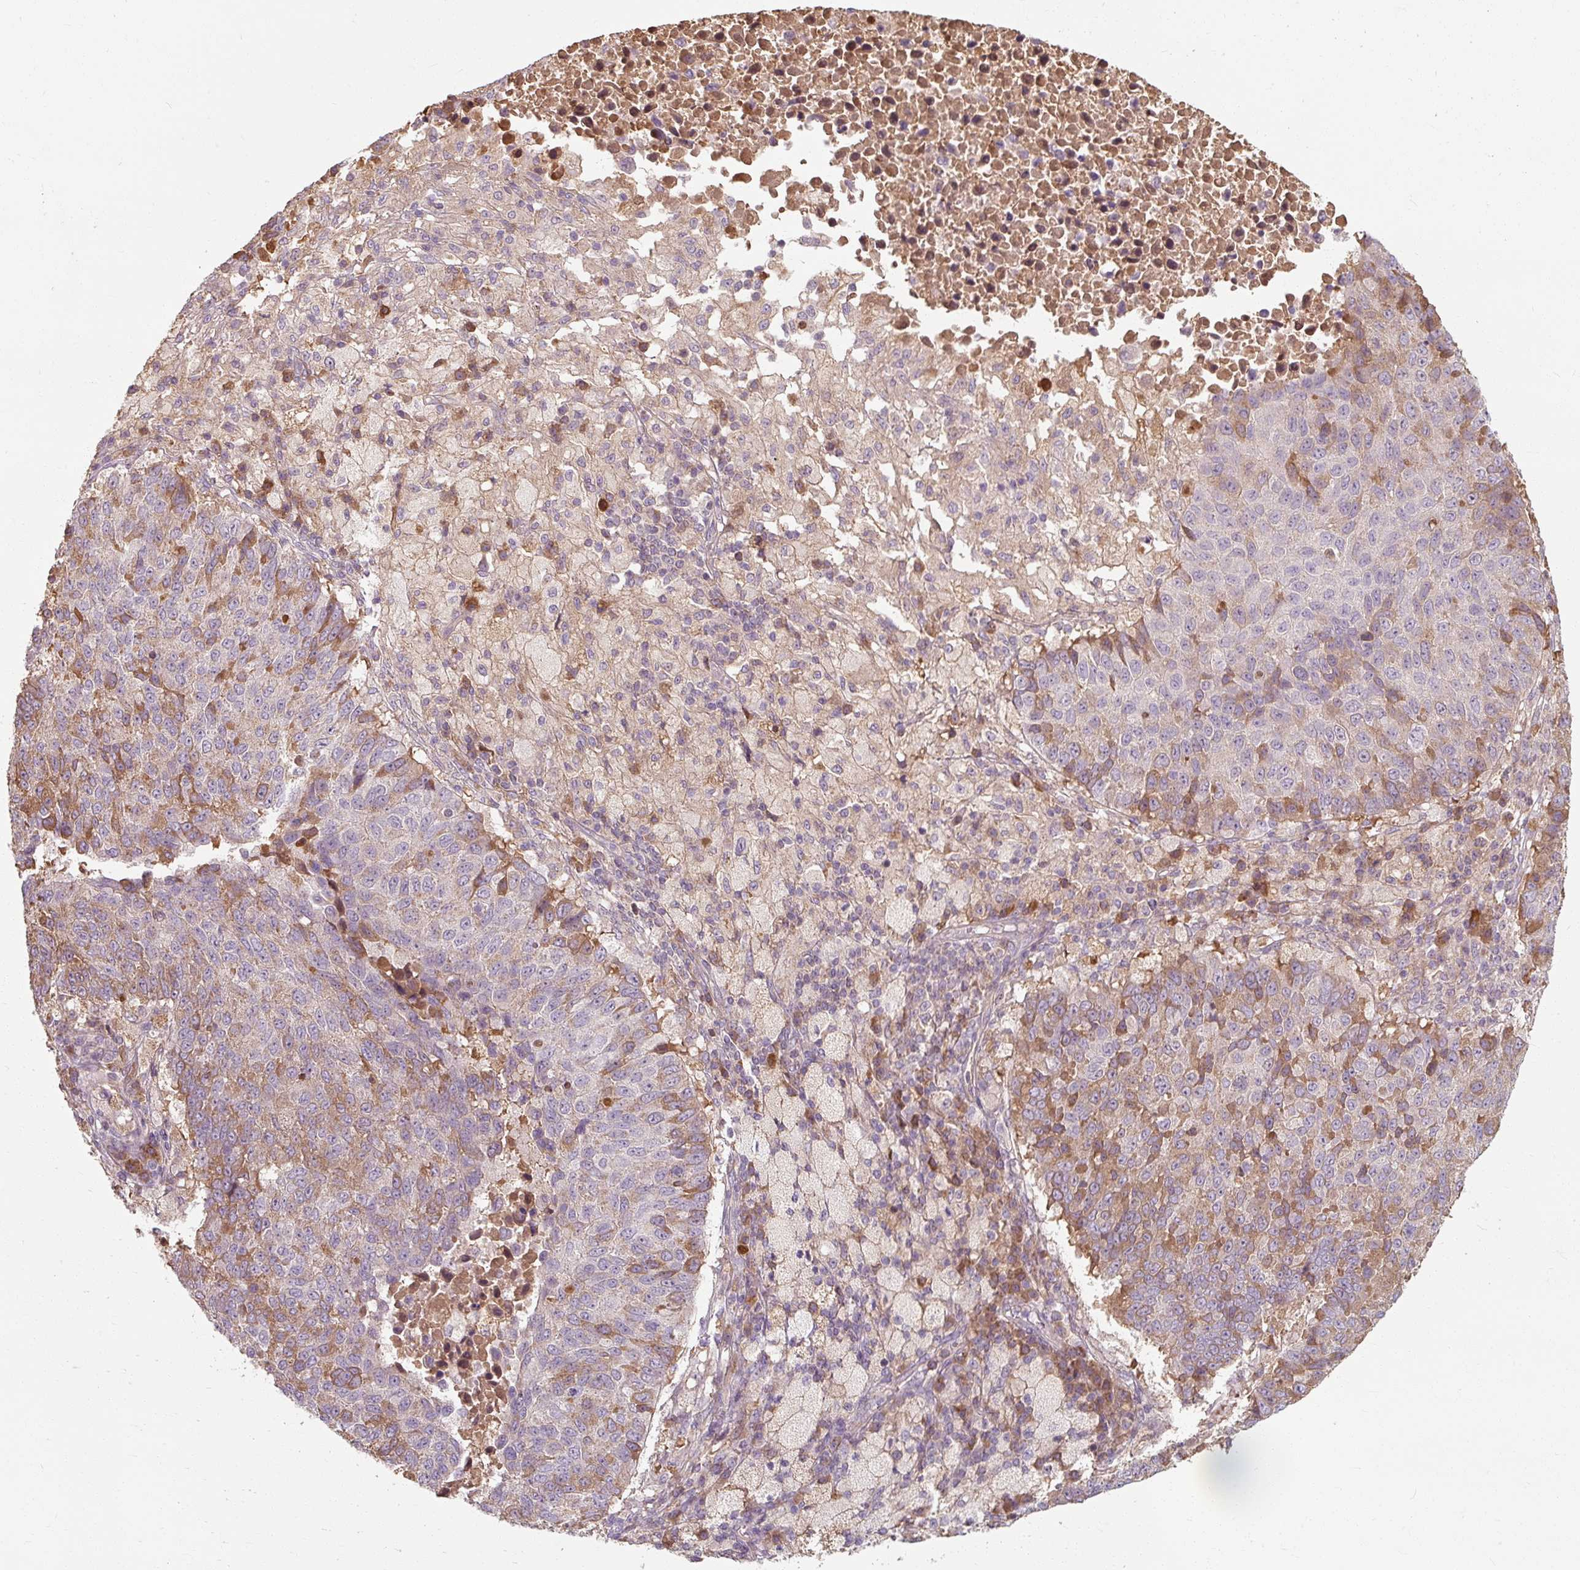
{"staining": {"intensity": "moderate", "quantity": "25%-75%", "location": "cytoplasmic/membranous"}, "tissue": "lung cancer", "cell_type": "Tumor cells", "image_type": "cancer", "snomed": [{"axis": "morphology", "description": "Squamous cell carcinoma, NOS"}, {"axis": "topography", "description": "Lung"}], "caption": "Lung cancer was stained to show a protein in brown. There is medium levels of moderate cytoplasmic/membranous expression in about 25%-75% of tumor cells. (IHC, brightfield microscopy, high magnification).", "gene": "TSEN54", "patient": {"sex": "male", "age": 73}}